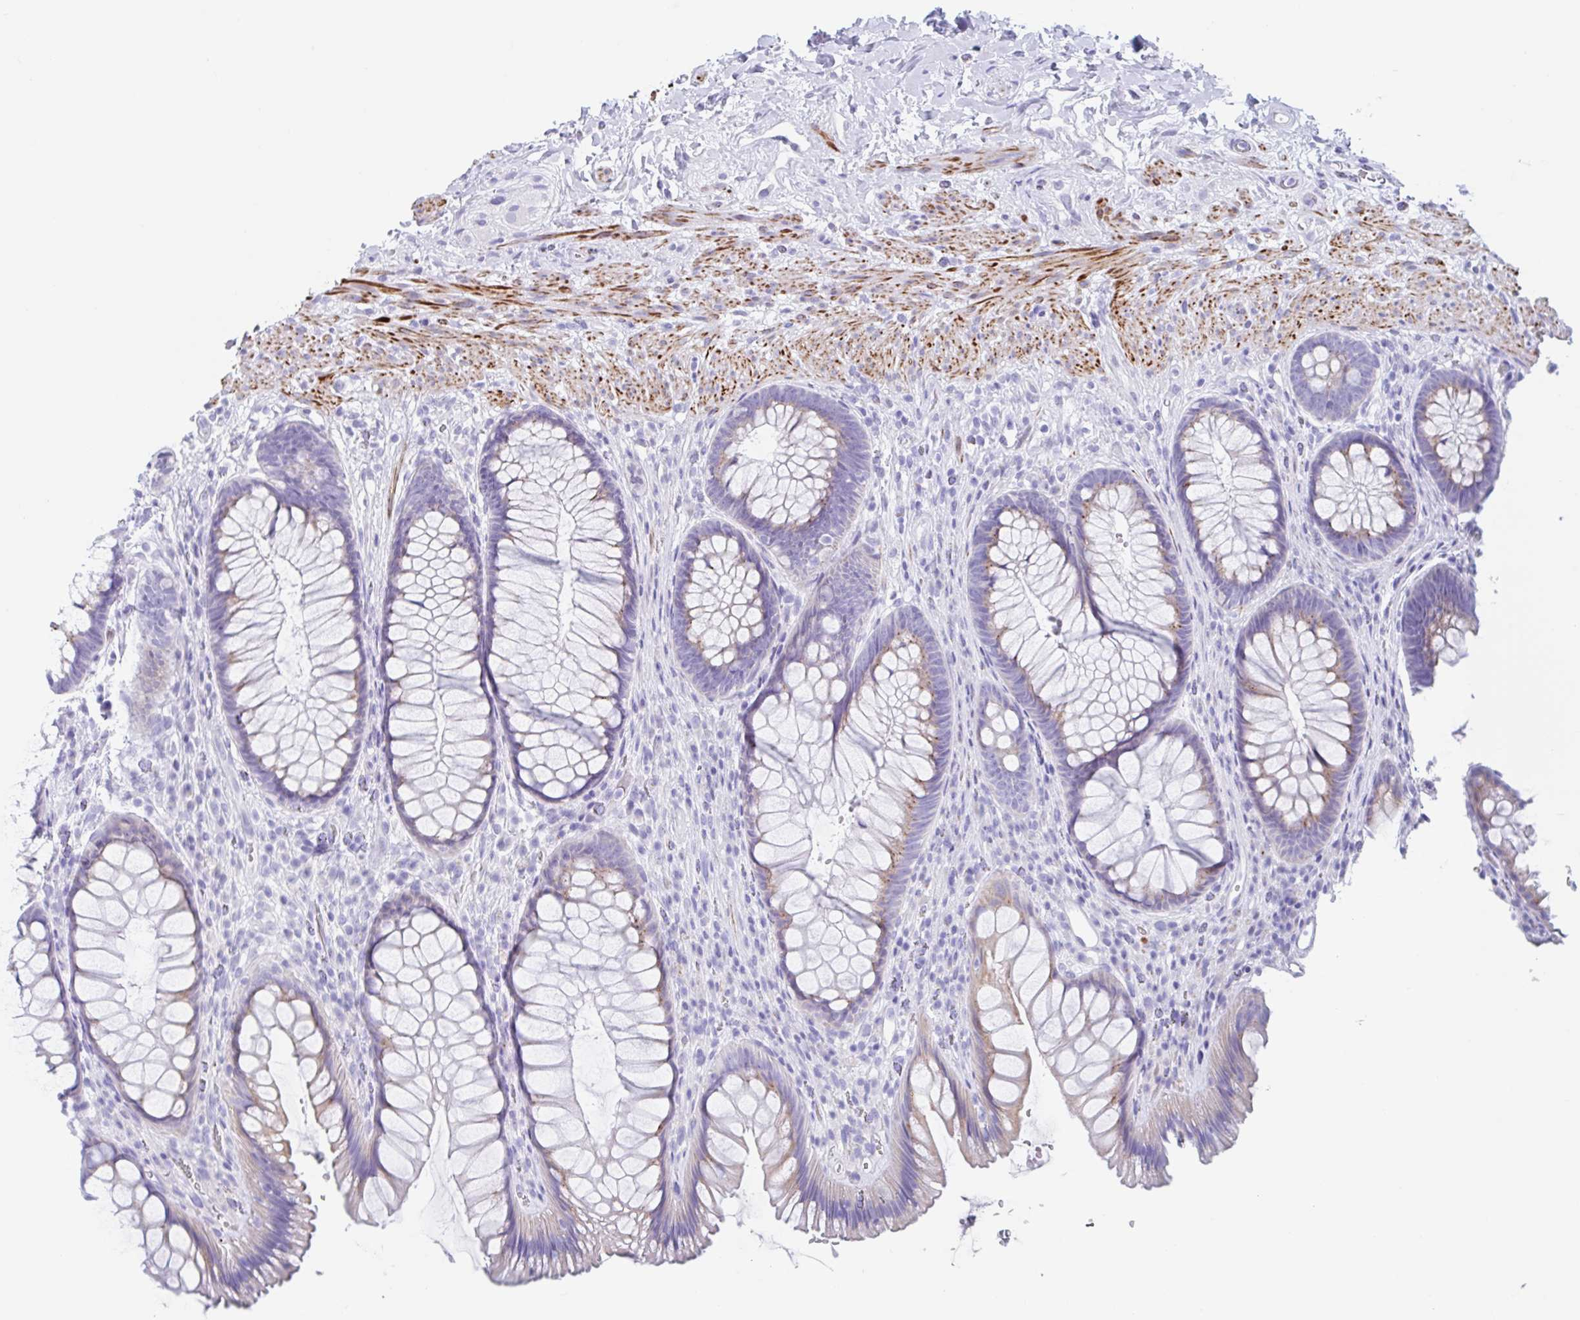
{"staining": {"intensity": "moderate", "quantity": "<25%", "location": "cytoplasmic/membranous"}, "tissue": "rectum", "cell_type": "Glandular cells", "image_type": "normal", "snomed": [{"axis": "morphology", "description": "Normal tissue, NOS"}, {"axis": "topography", "description": "Rectum"}], "caption": "This histopathology image shows immunohistochemistry staining of benign human rectum, with low moderate cytoplasmic/membranous expression in about <25% of glandular cells.", "gene": "CPTP", "patient": {"sex": "male", "age": 53}}